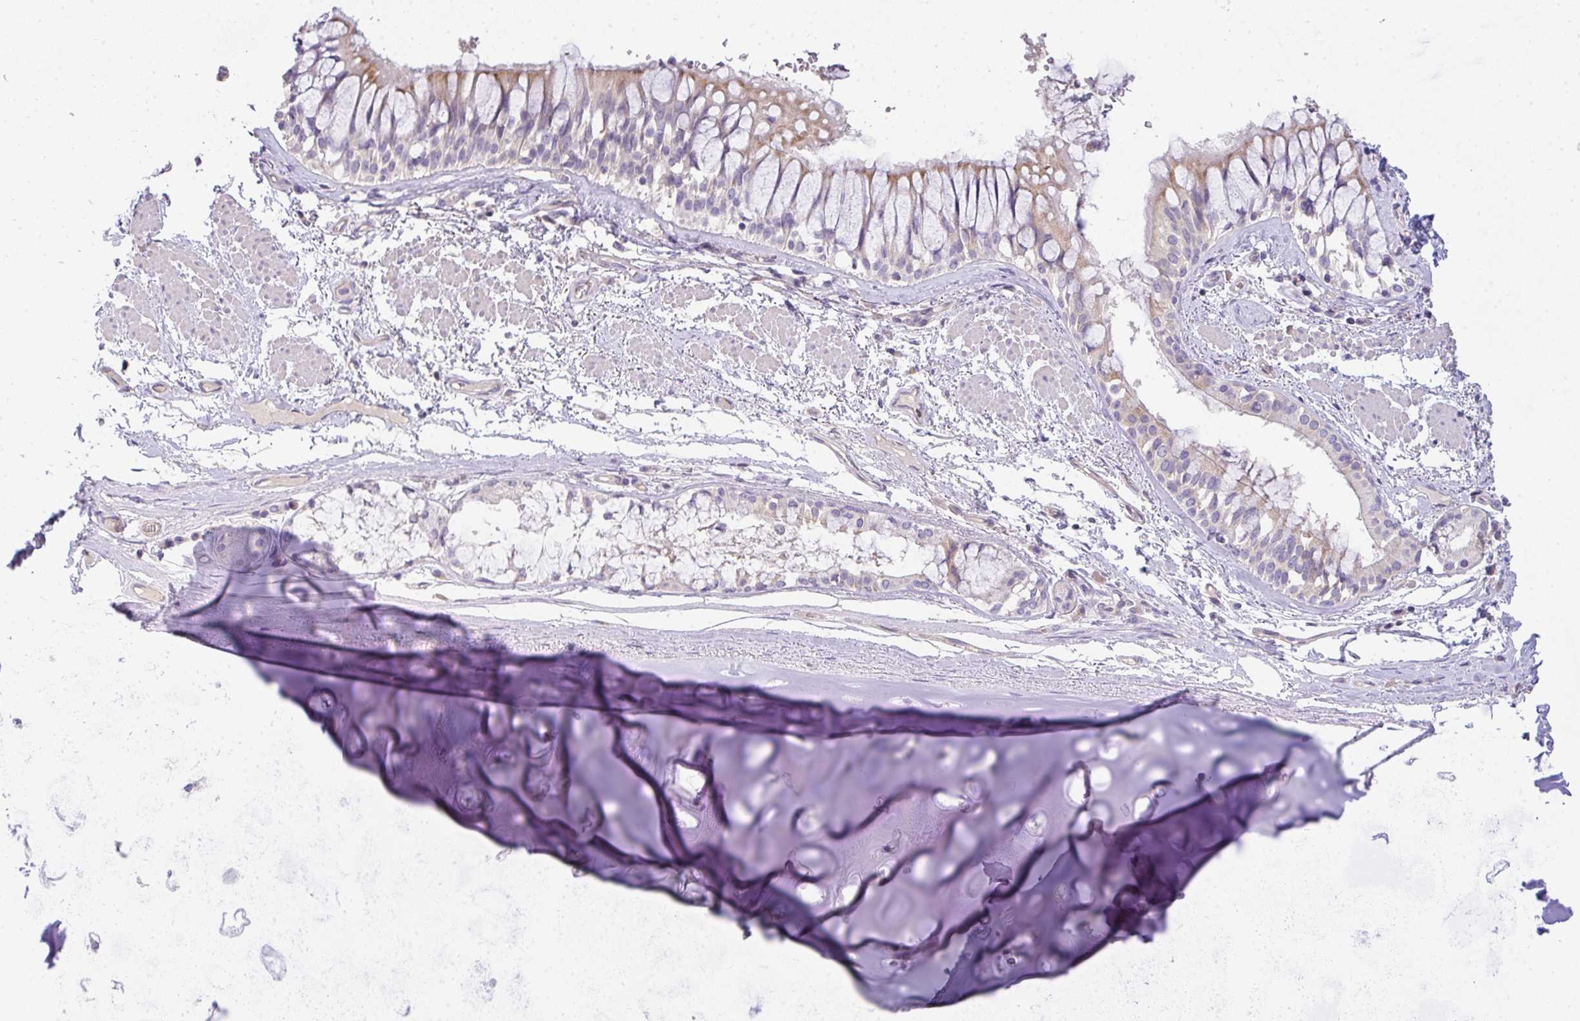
{"staining": {"intensity": "negative", "quantity": "none", "location": "none"}, "tissue": "adipose tissue", "cell_type": "Adipocytes", "image_type": "normal", "snomed": [{"axis": "morphology", "description": "Normal tissue, NOS"}, {"axis": "topography", "description": "Cartilage tissue"}, {"axis": "topography", "description": "Bronchus"}], "caption": "IHC photomicrograph of unremarkable adipose tissue stained for a protein (brown), which demonstrates no expression in adipocytes.", "gene": "FILIP1", "patient": {"sex": "male", "age": 64}}